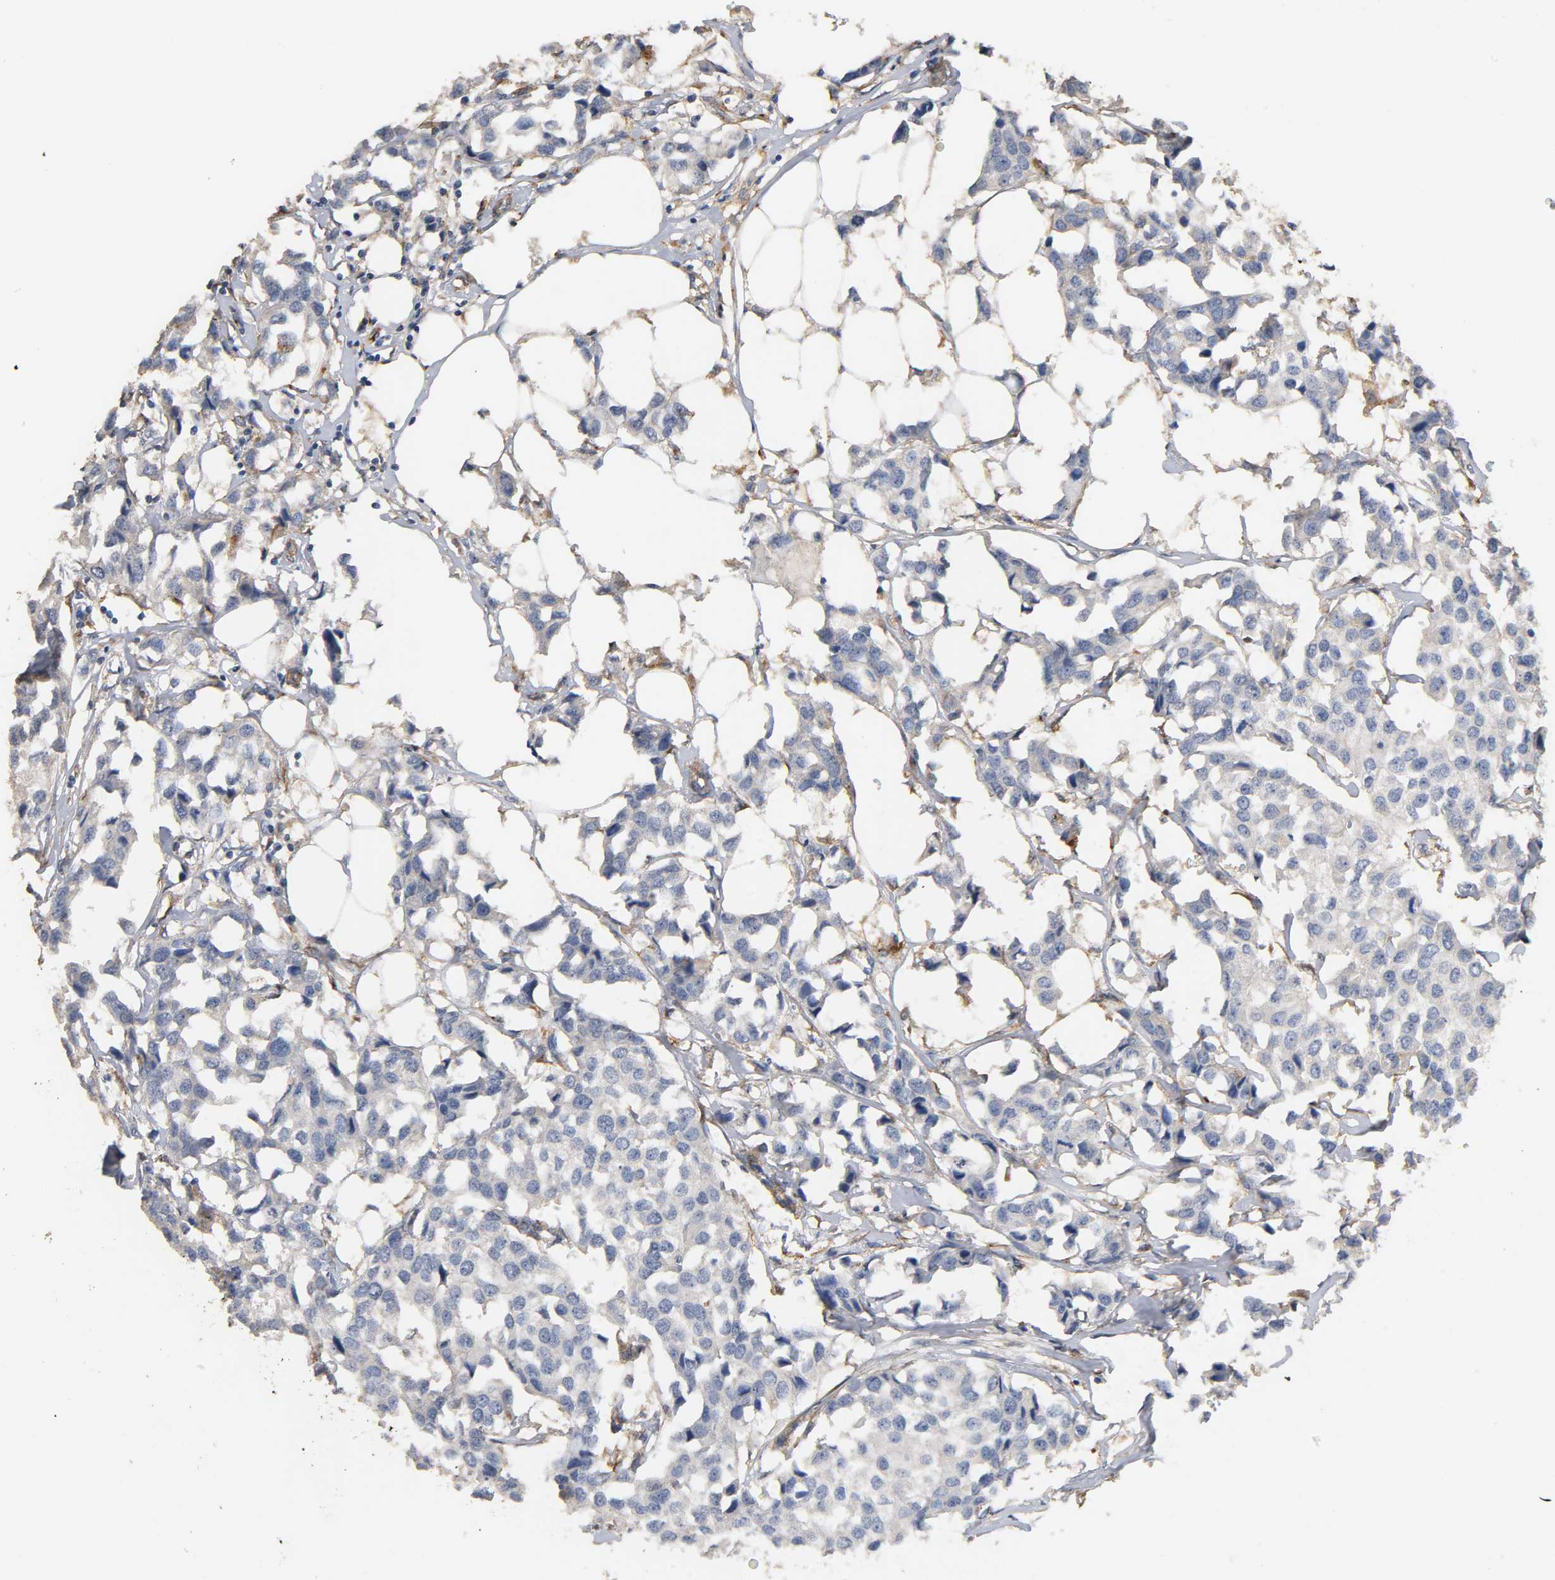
{"staining": {"intensity": "negative", "quantity": "none", "location": "none"}, "tissue": "breast cancer", "cell_type": "Tumor cells", "image_type": "cancer", "snomed": [{"axis": "morphology", "description": "Duct carcinoma"}, {"axis": "topography", "description": "Breast"}], "caption": "High power microscopy micrograph of an immunohistochemistry (IHC) photomicrograph of infiltrating ductal carcinoma (breast), revealing no significant expression in tumor cells.", "gene": "IFITM3", "patient": {"sex": "female", "age": 80}}